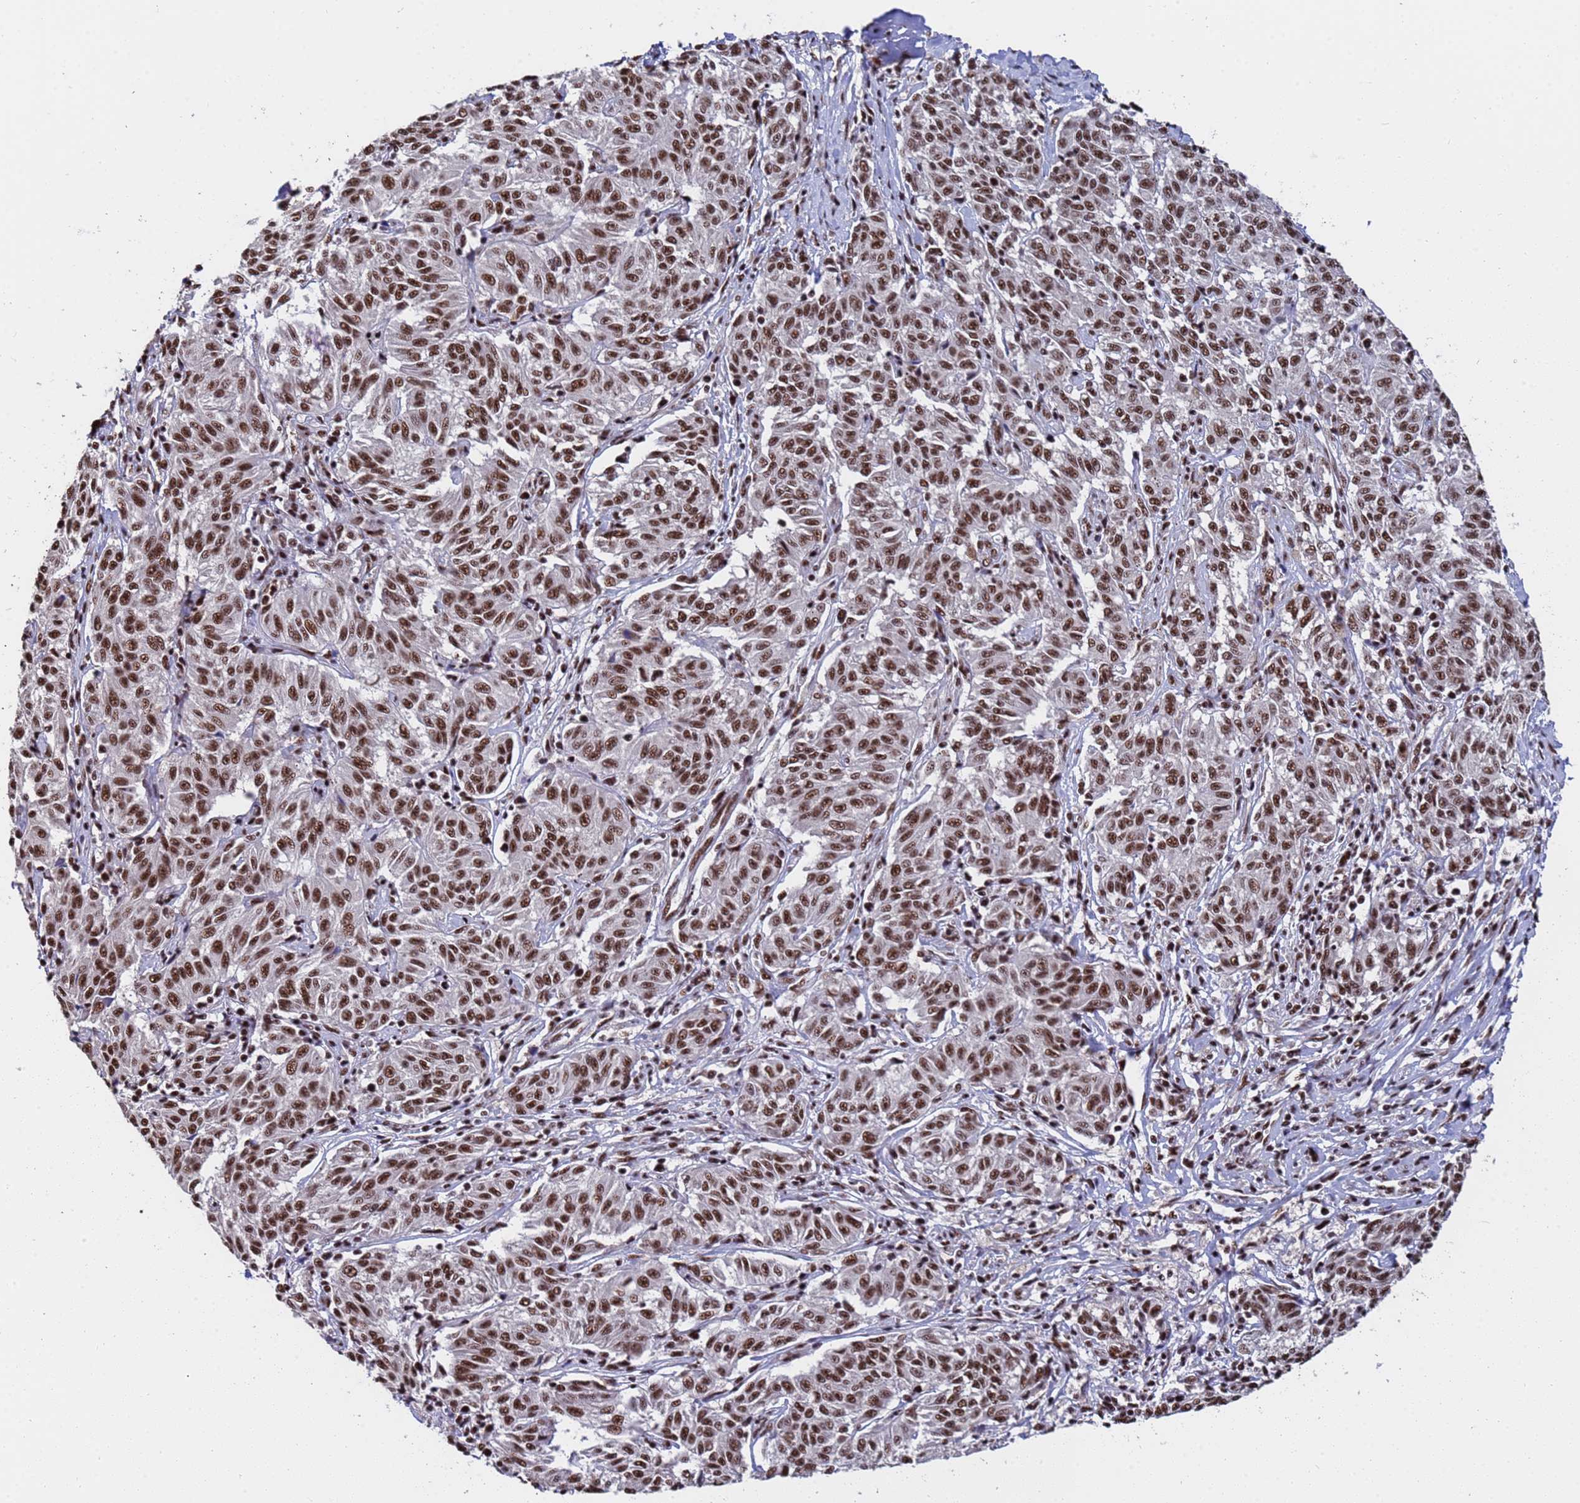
{"staining": {"intensity": "strong", "quantity": ">75%", "location": "nuclear"}, "tissue": "melanoma", "cell_type": "Tumor cells", "image_type": "cancer", "snomed": [{"axis": "morphology", "description": "Malignant melanoma, NOS"}, {"axis": "topography", "description": "Skin"}], "caption": "There is high levels of strong nuclear positivity in tumor cells of malignant melanoma, as demonstrated by immunohistochemical staining (brown color).", "gene": "SF3B2", "patient": {"sex": "female", "age": 72}}